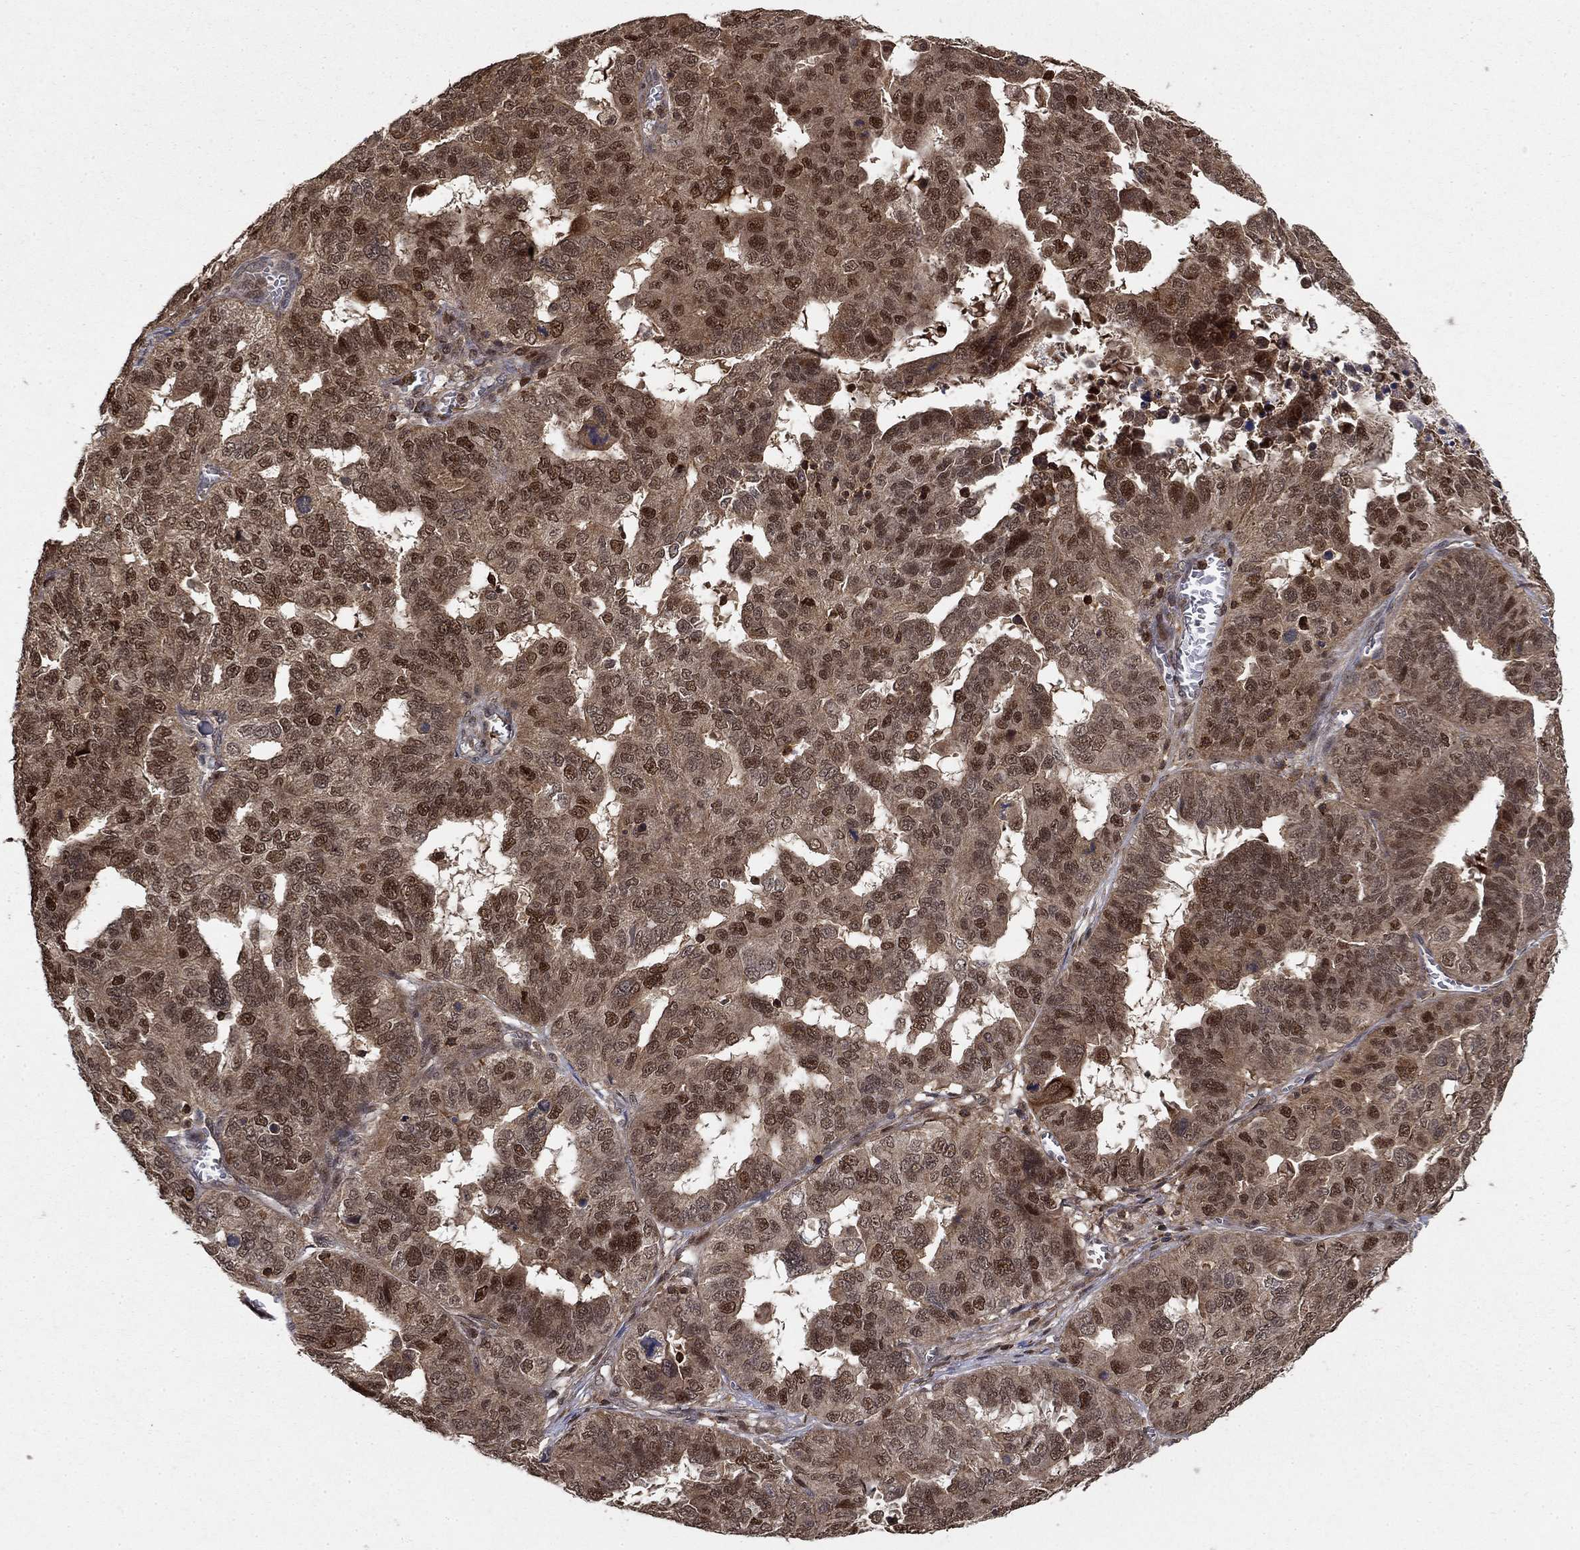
{"staining": {"intensity": "strong", "quantity": "25%-75%", "location": "cytoplasmic/membranous,nuclear"}, "tissue": "ovarian cancer", "cell_type": "Tumor cells", "image_type": "cancer", "snomed": [{"axis": "morphology", "description": "Carcinoma, endometroid"}, {"axis": "topography", "description": "Soft tissue"}, {"axis": "topography", "description": "Ovary"}], "caption": "Endometroid carcinoma (ovarian) stained with immunohistochemistry reveals strong cytoplasmic/membranous and nuclear staining in about 25%-75% of tumor cells.", "gene": "CCDC66", "patient": {"sex": "female", "age": 52}}